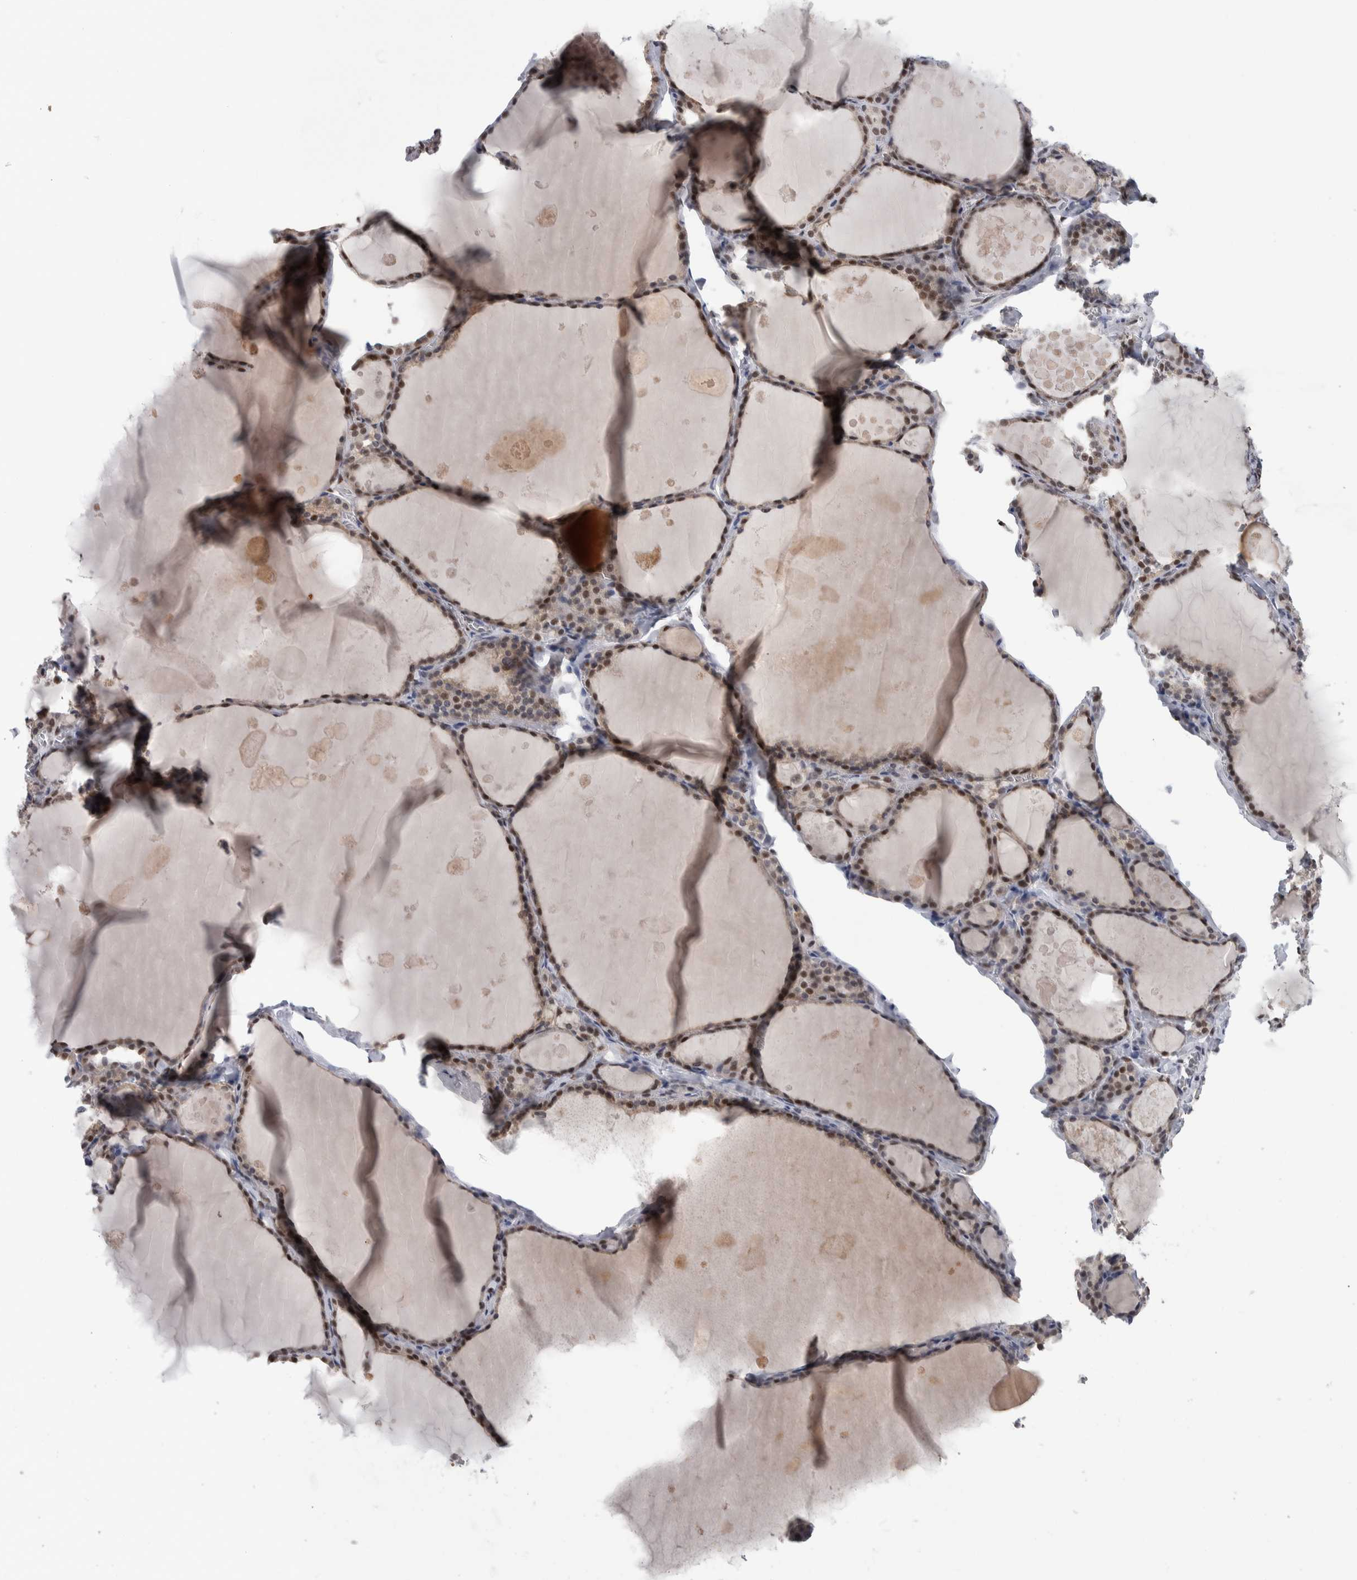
{"staining": {"intensity": "strong", "quantity": ">75%", "location": "cytoplasmic/membranous,nuclear"}, "tissue": "thyroid gland", "cell_type": "Glandular cells", "image_type": "normal", "snomed": [{"axis": "morphology", "description": "Normal tissue, NOS"}, {"axis": "topography", "description": "Thyroid gland"}], "caption": "Immunohistochemistry (IHC) micrograph of benign human thyroid gland stained for a protein (brown), which exhibits high levels of strong cytoplasmic/membranous,nuclear expression in about >75% of glandular cells.", "gene": "HEXIM2", "patient": {"sex": "male", "age": 56}}